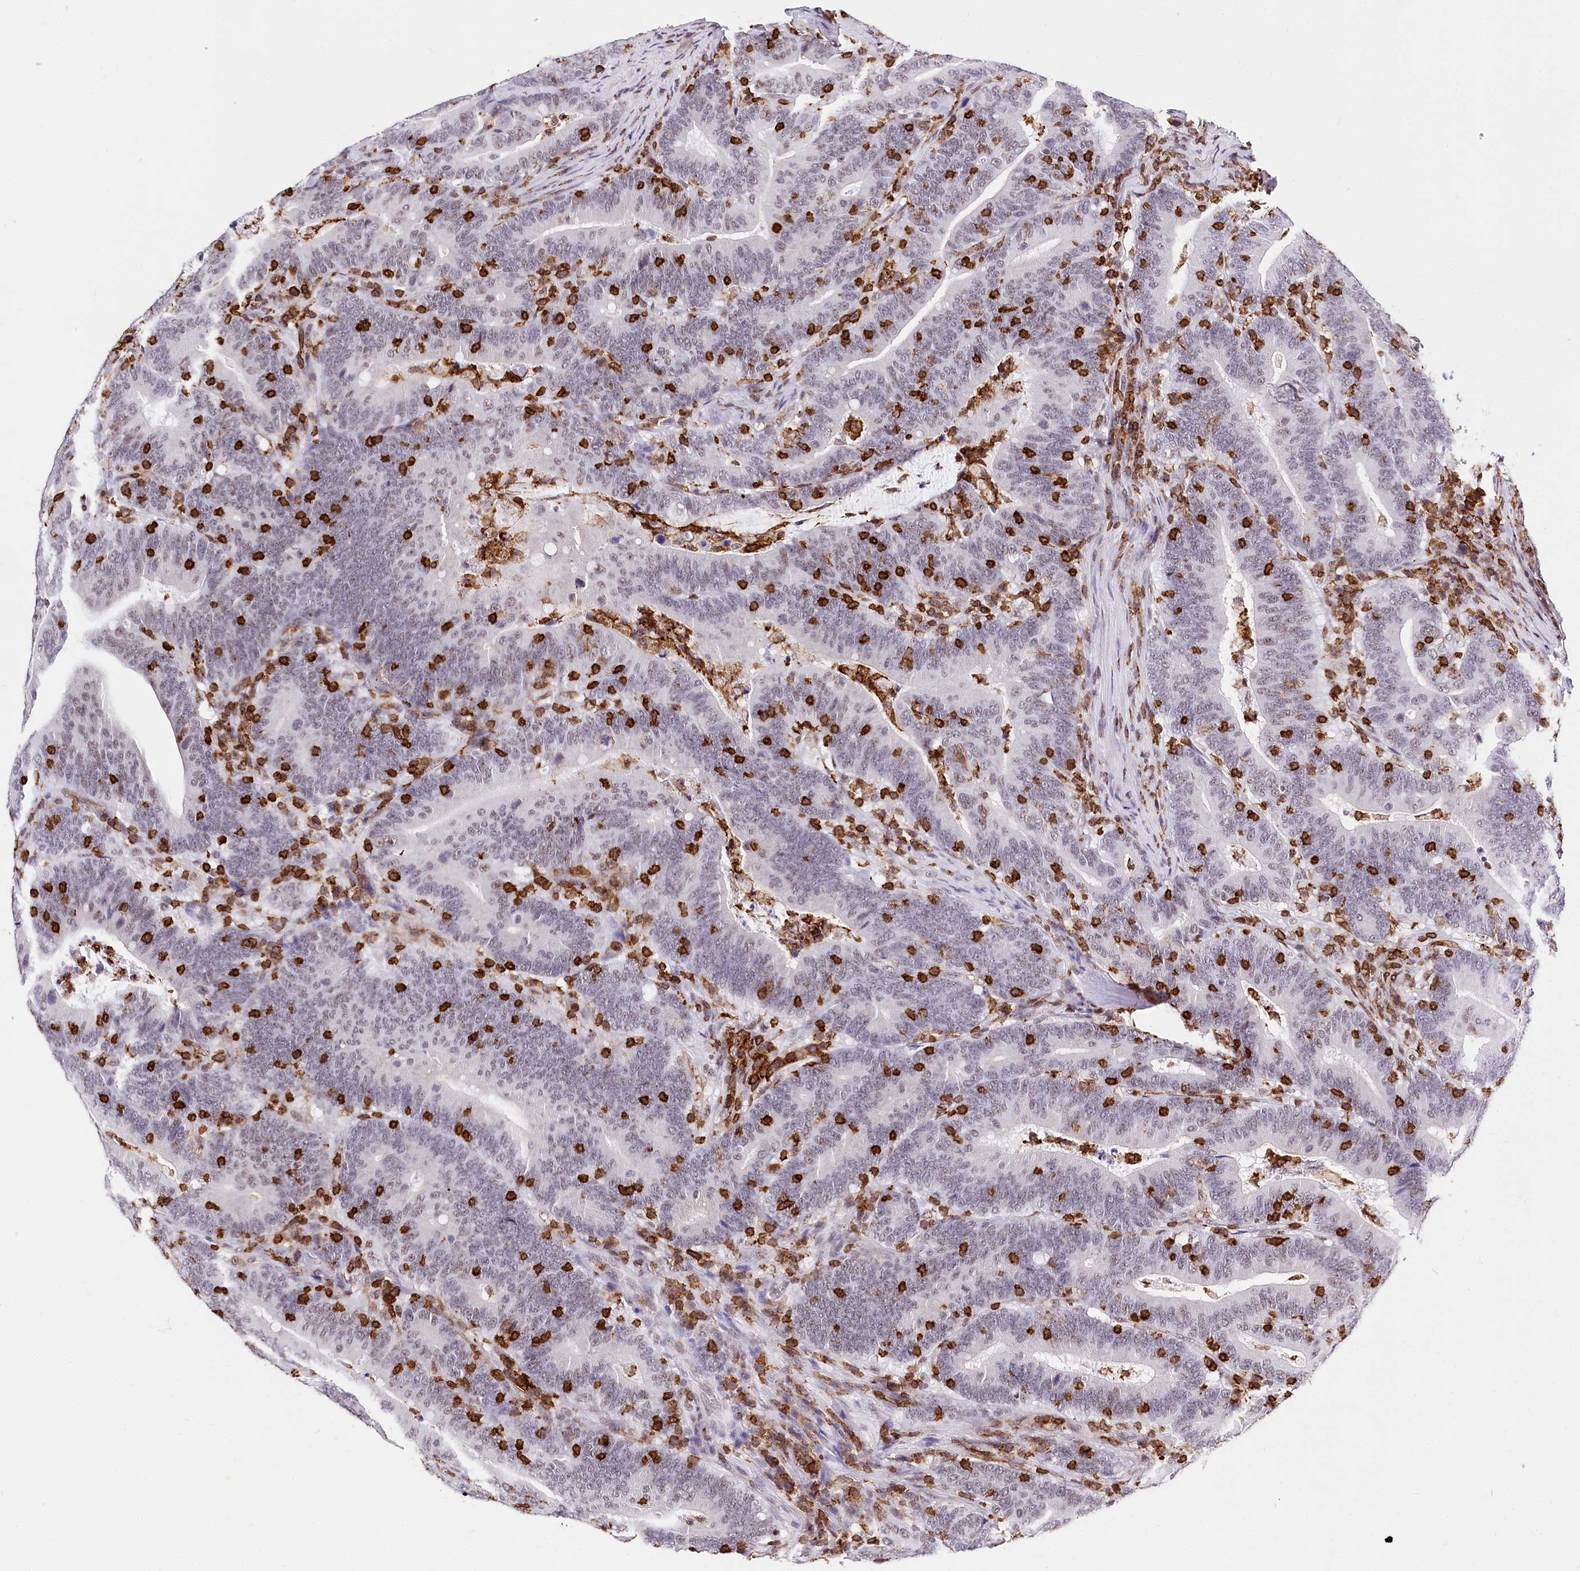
{"staining": {"intensity": "negative", "quantity": "none", "location": "none"}, "tissue": "colorectal cancer", "cell_type": "Tumor cells", "image_type": "cancer", "snomed": [{"axis": "morphology", "description": "Adenocarcinoma, NOS"}, {"axis": "topography", "description": "Colon"}], "caption": "The image displays no staining of tumor cells in colorectal cancer (adenocarcinoma).", "gene": "BARD1", "patient": {"sex": "female", "age": 66}}